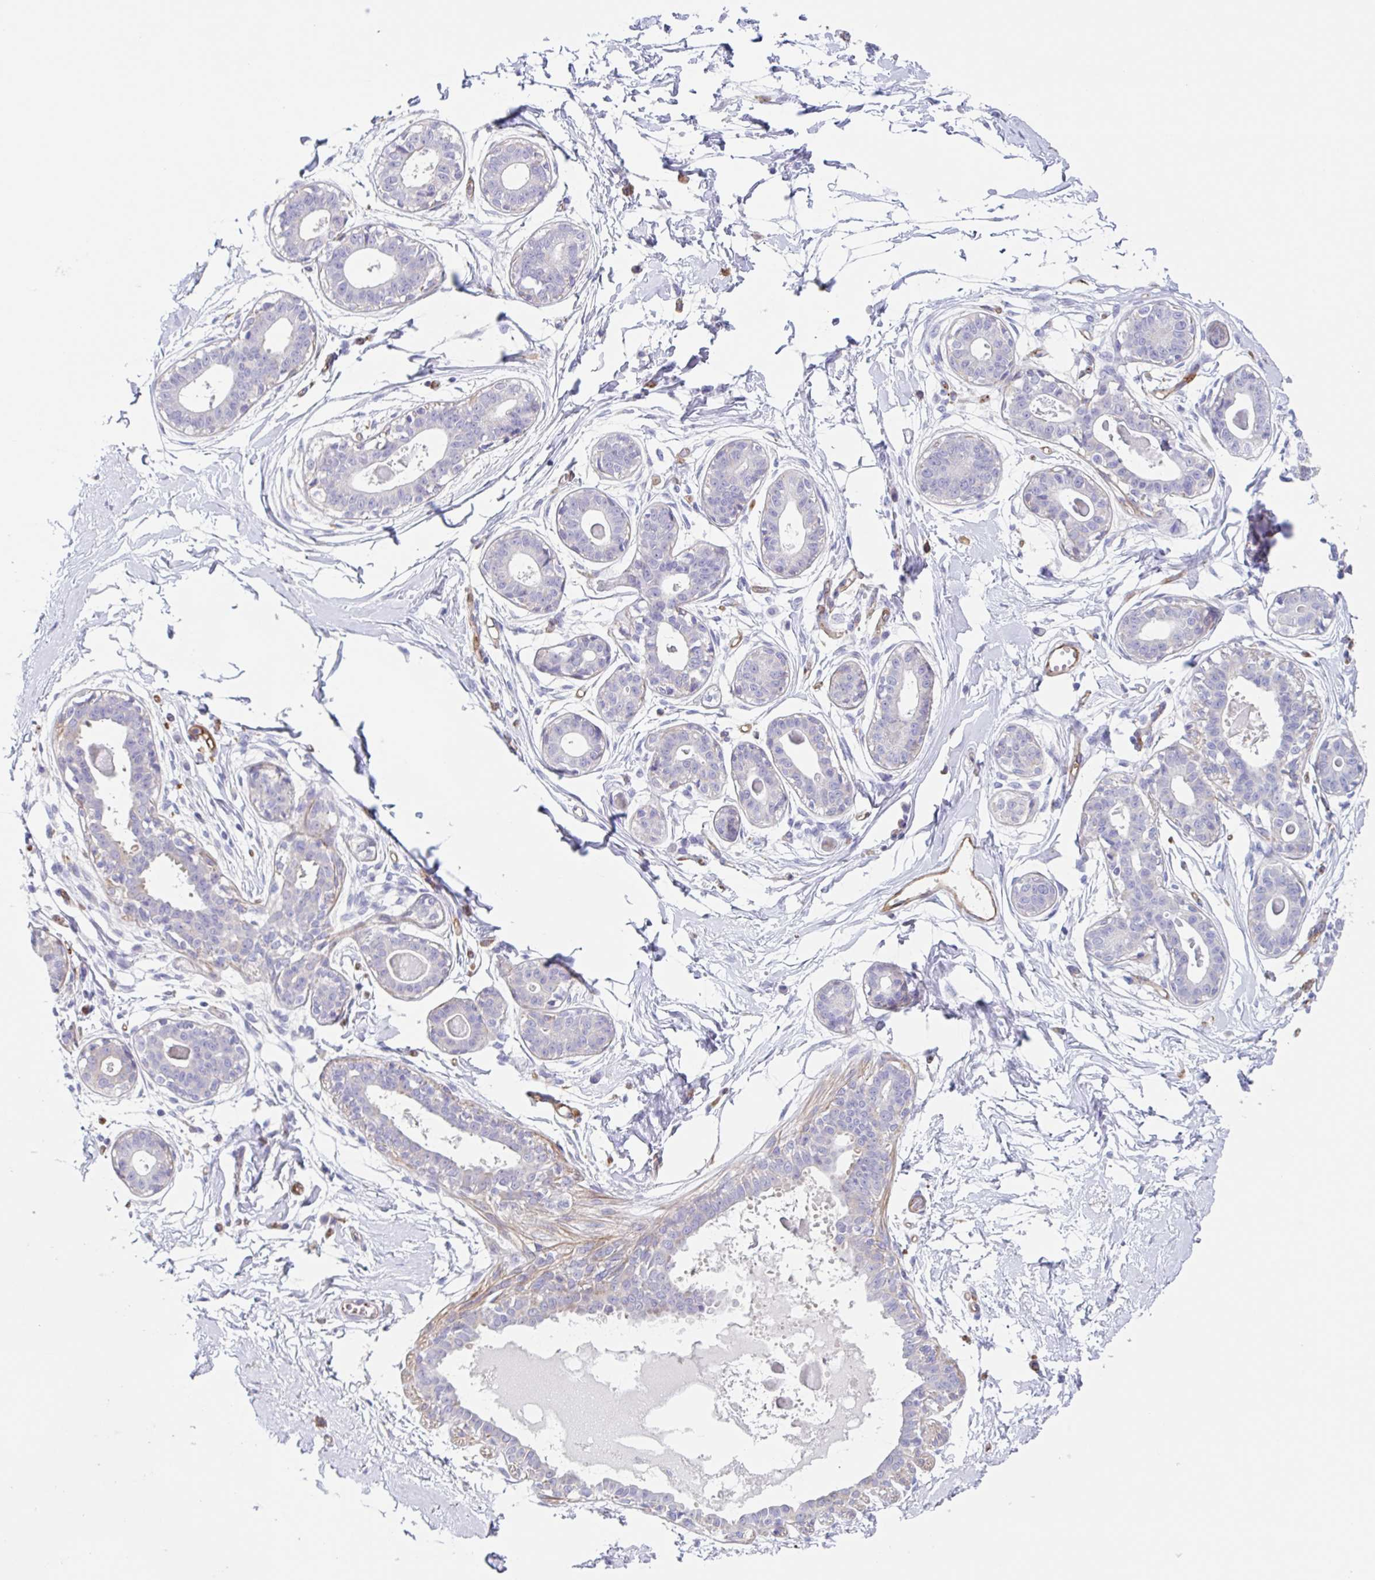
{"staining": {"intensity": "negative", "quantity": "none", "location": "none"}, "tissue": "breast", "cell_type": "Adipocytes", "image_type": "normal", "snomed": [{"axis": "morphology", "description": "Normal tissue, NOS"}, {"axis": "topography", "description": "Breast"}], "caption": "Immunohistochemical staining of benign human breast demonstrates no significant expression in adipocytes.", "gene": "EHD4", "patient": {"sex": "female", "age": 45}}